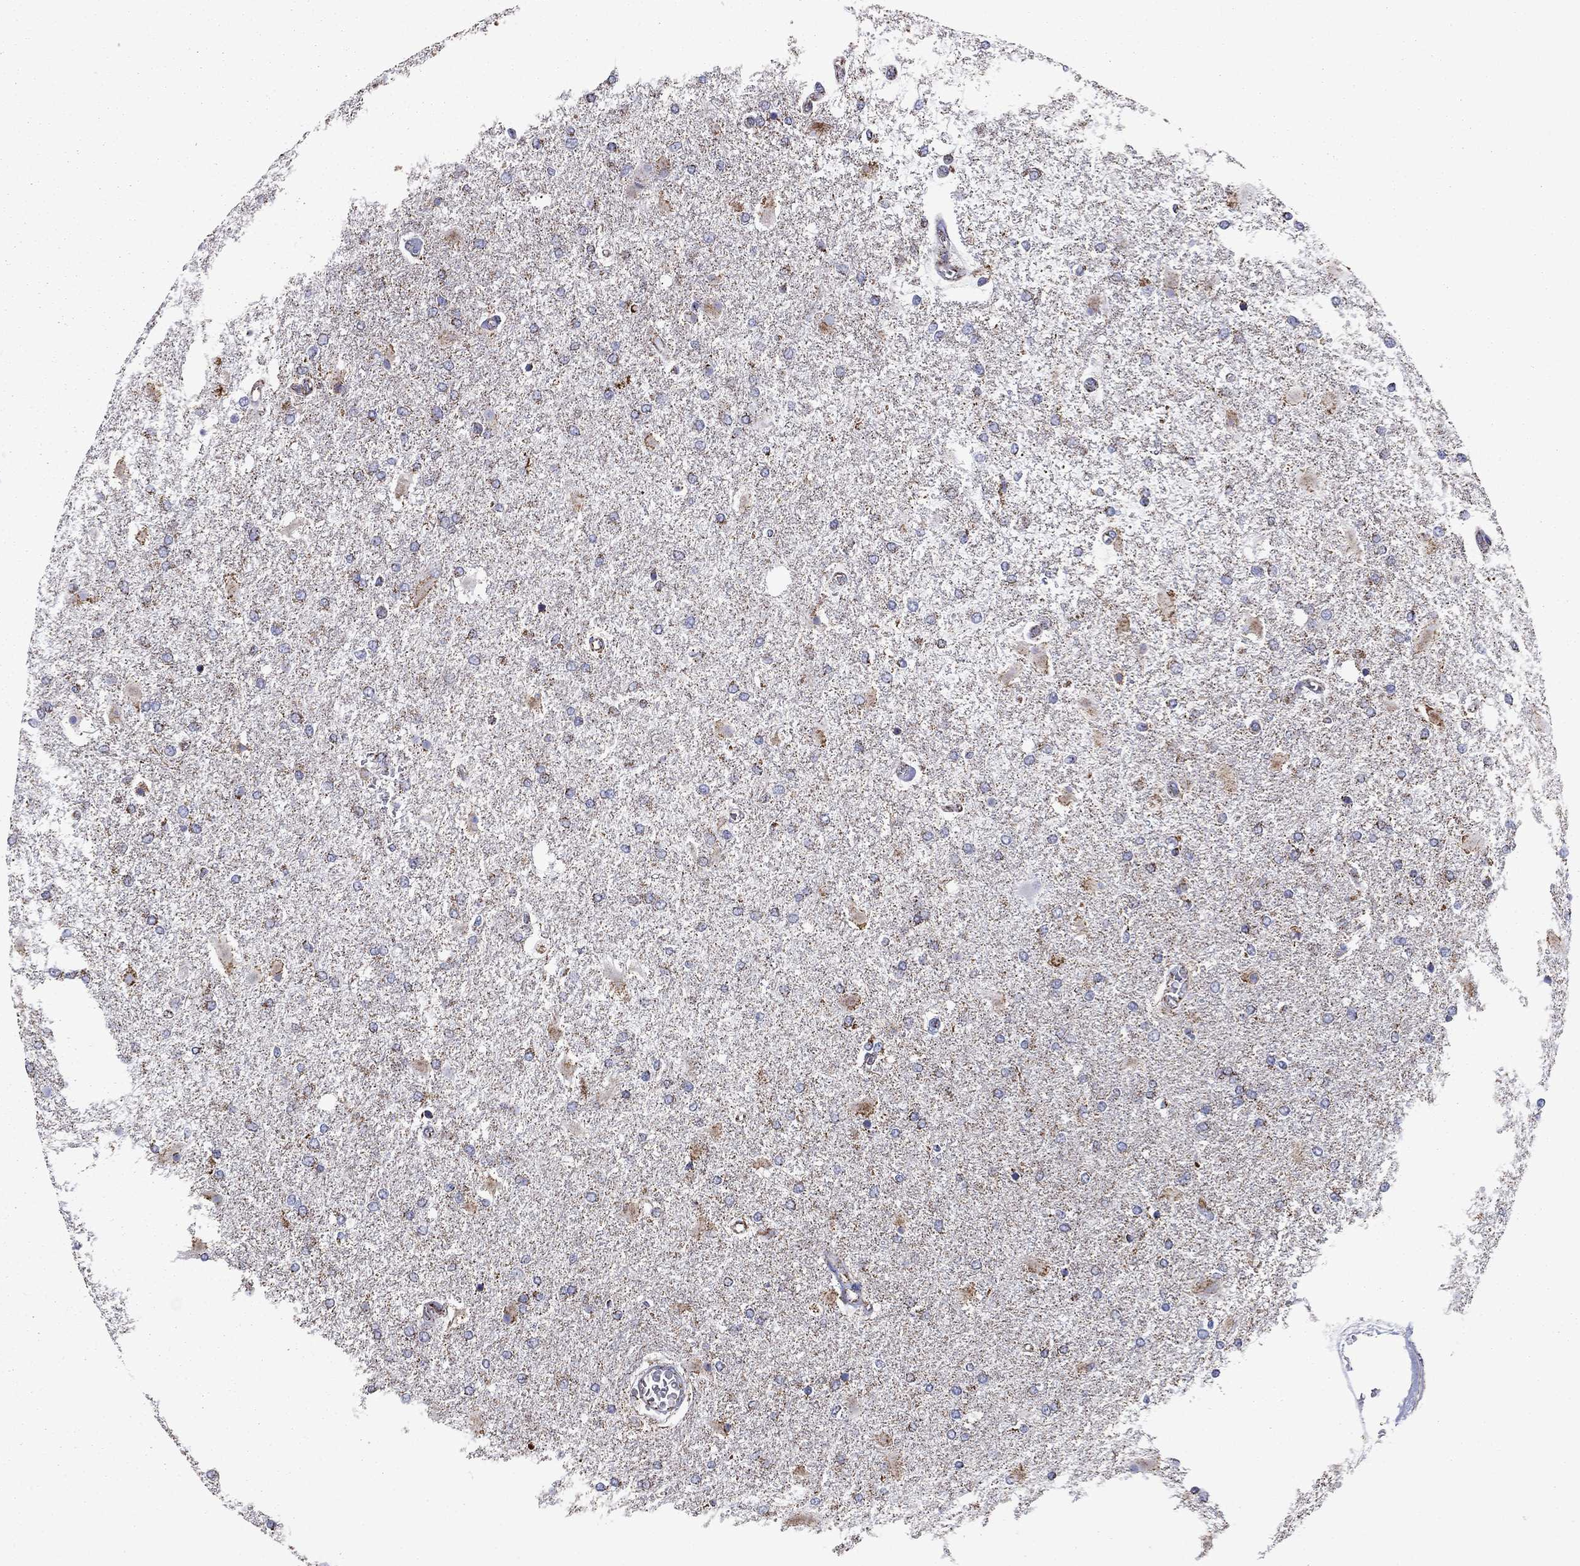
{"staining": {"intensity": "moderate", "quantity": "25%-75%", "location": "cytoplasmic/membranous"}, "tissue": "glioma", "cell_type": "Tumor cells", "image_type": "cancer", "snomed": [{"axis": "morphology", "description": "Glioma, malignant, High grade"}, {"axis": "topography", "description": "Cerebral cortex"}], "caption": "Approximately 25%-75% of tumor cells in human glioma show moderate cytoplasmic/membranous protein positivity as visualized by brown immunohistochemical staining.", "gene": "NDUFV1", "patient": {"sex": "male", "age": 79}}